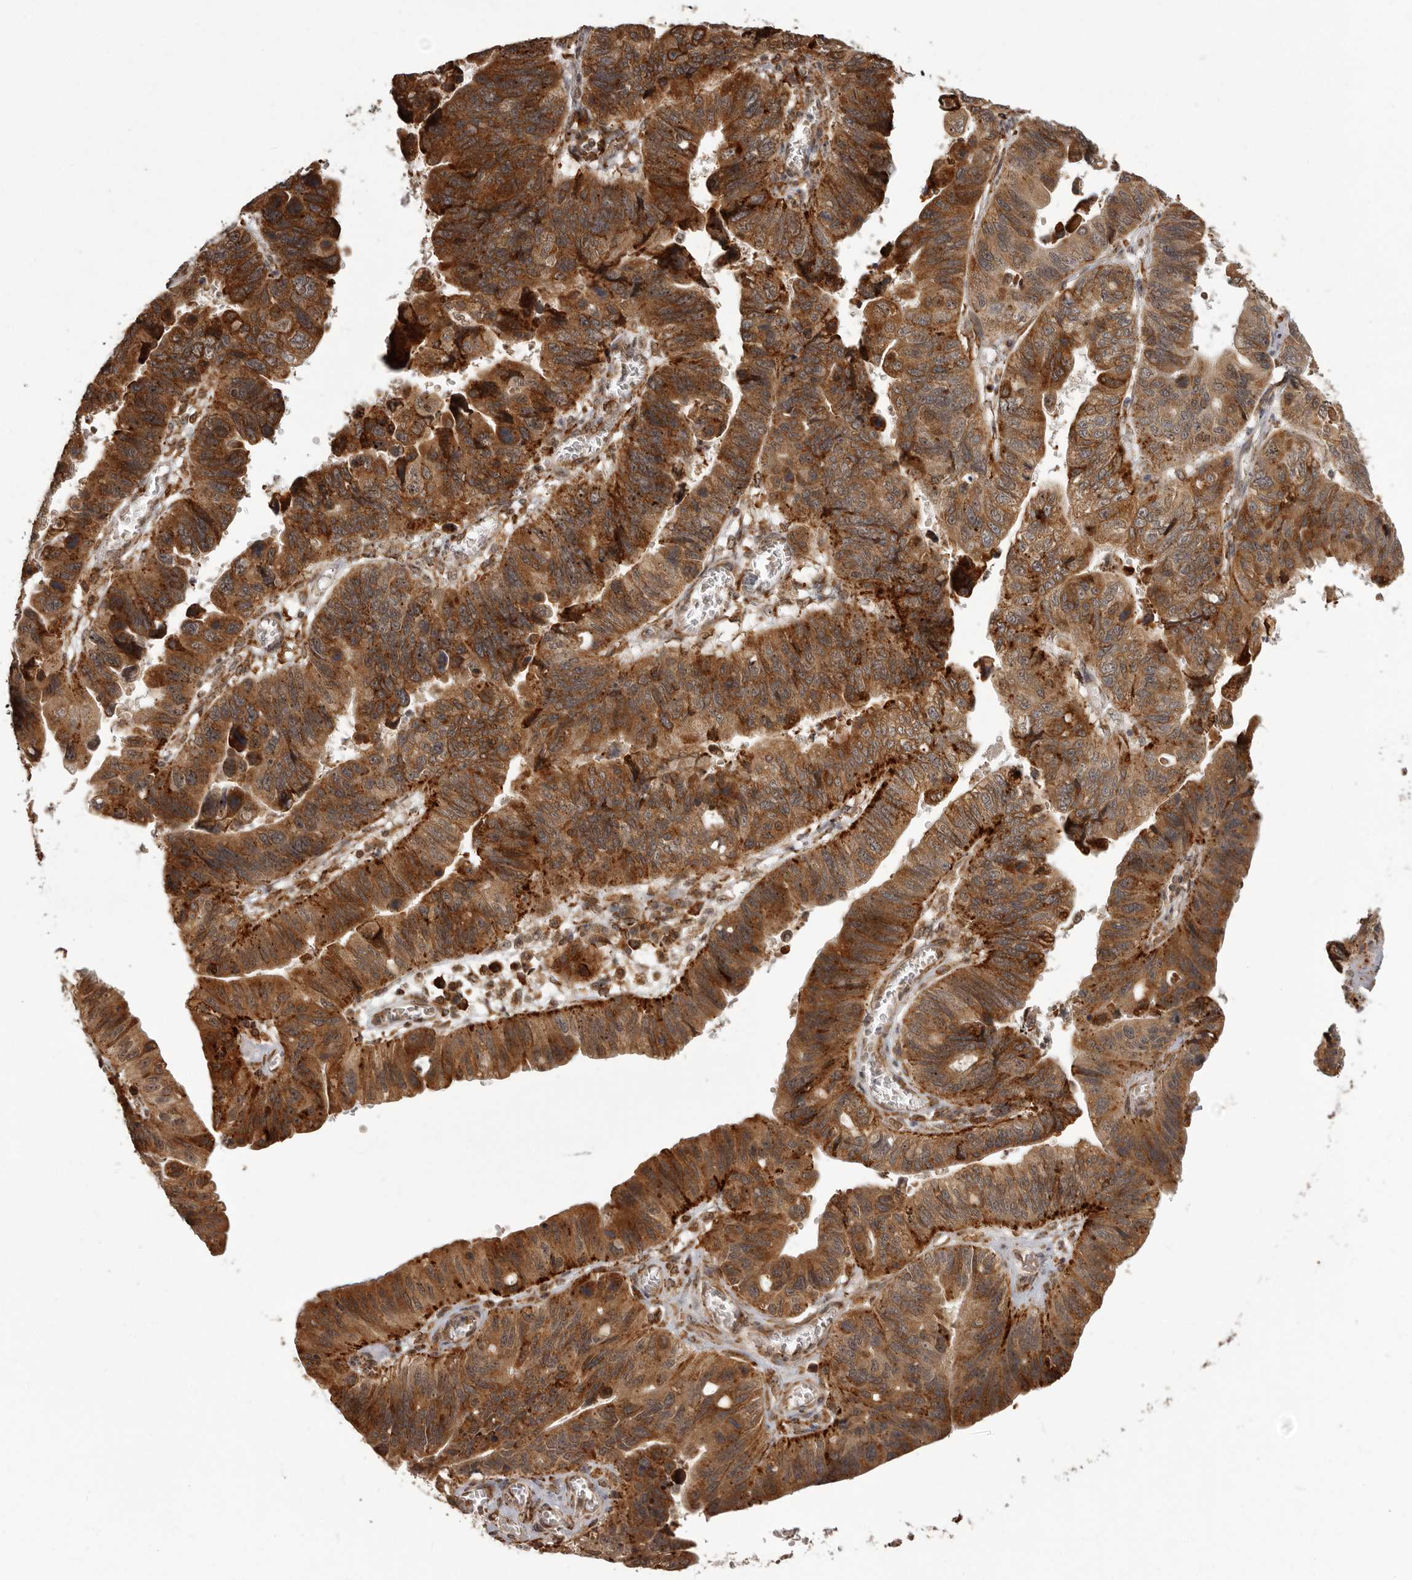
{"staining": {"intensity": "moderate", "quantity": ">75%", "location": "cytoplasmic/membranous"}, "tissue": "stomach cancer", "cell_type": "Tumor cells", "image_type": "cancer", "snomed": [{"axis": "morphology", "description": "Adenocarcinoma, NOS"}, {"axis": "topography", "description": "Stomach"}], "caption": "Immunohistochemistry (DAB) staining of human stomach cancer (adenocarcinoma) displays moderate cytoplasmic/membranous protein expression in about >75% of tumor cells.", "gene": "IL32", "patient": {"sex": "male", "age": 59}}